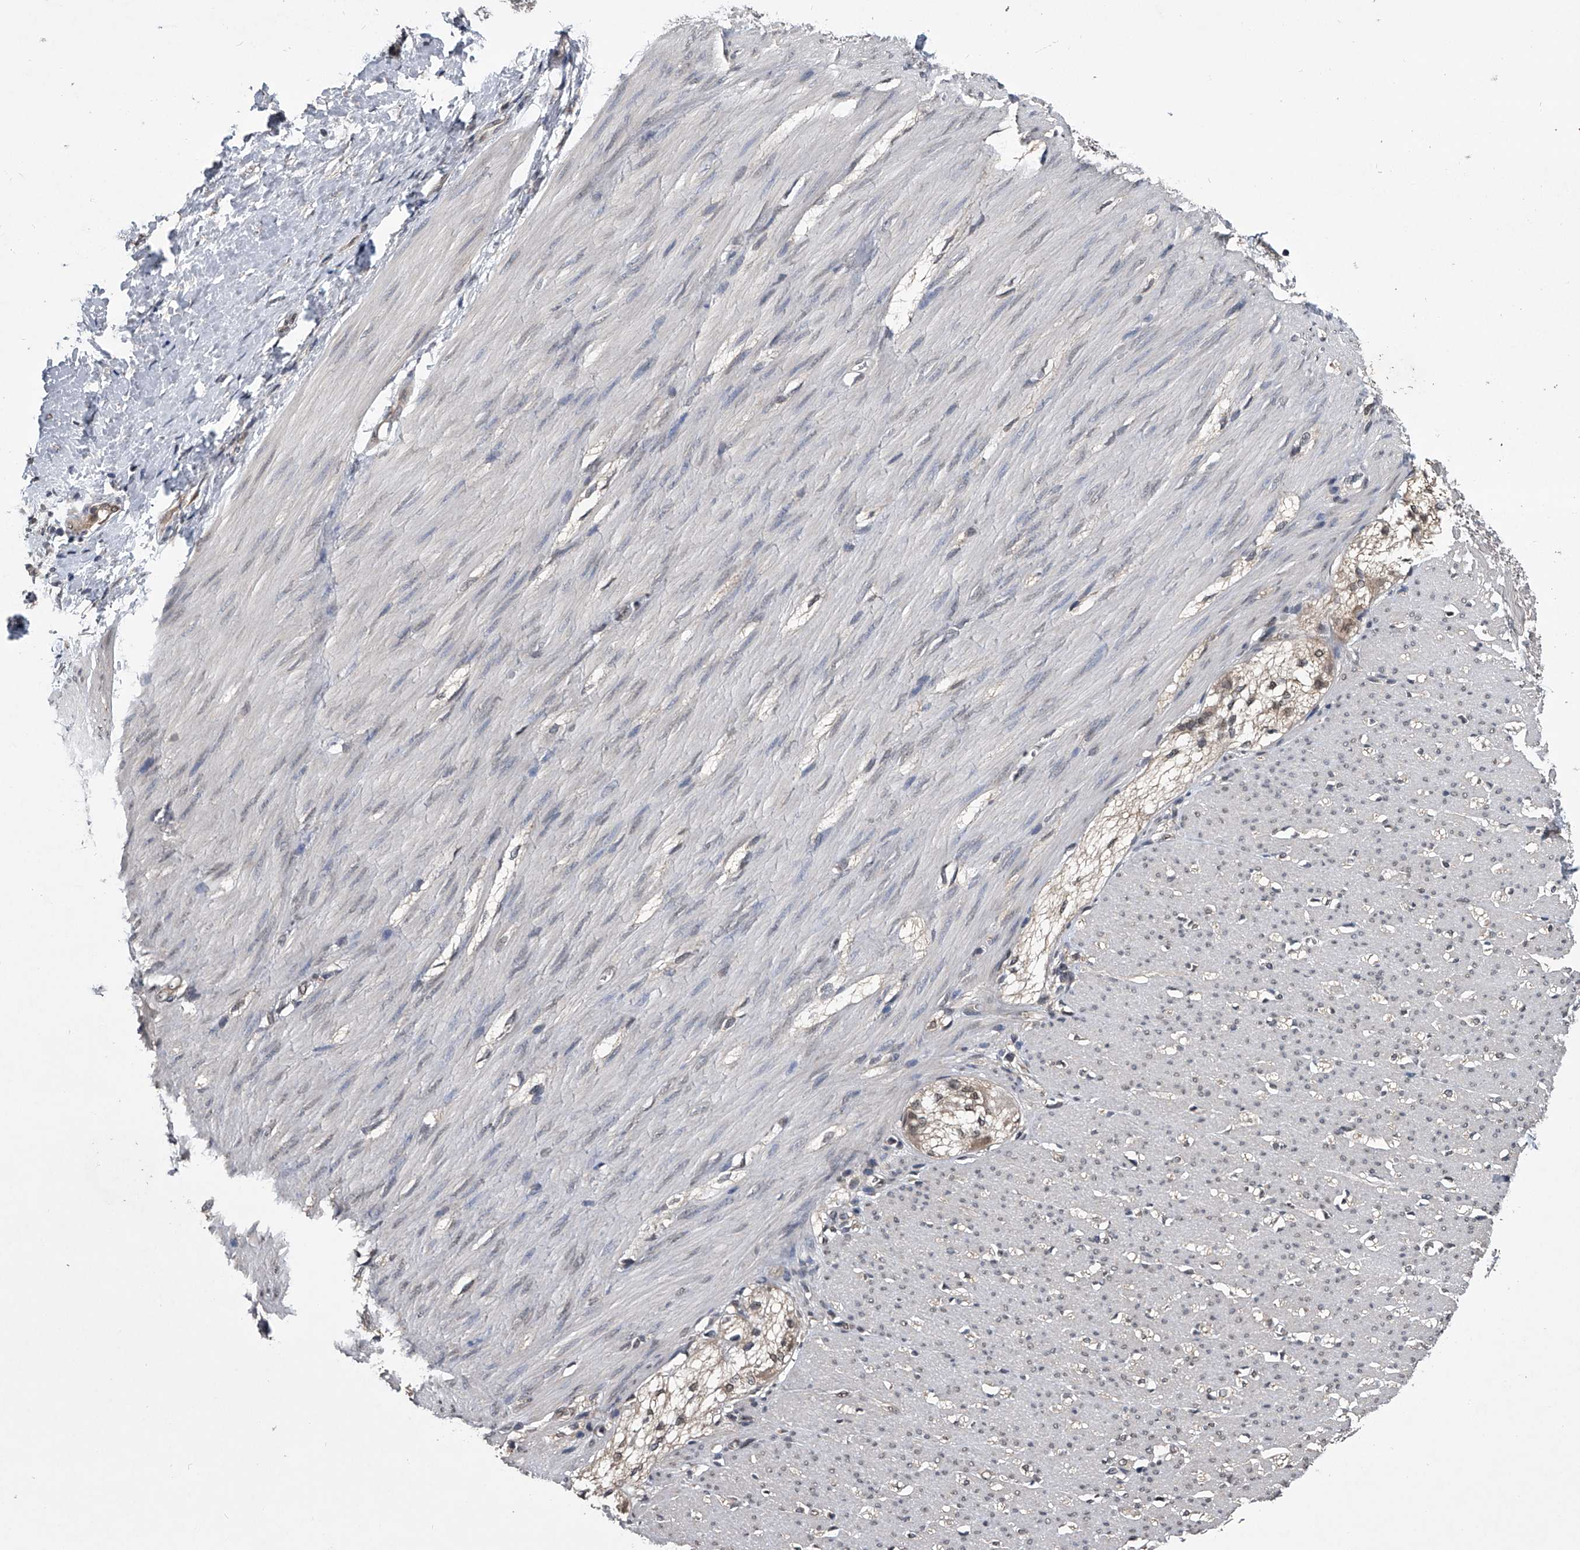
{"staining": {"intensity": "negative", "quantity": "none", "location": "none"}, "tissue": "smooth muscle", "cell_type": "Smooth muscle cells", "image_type": "normal", "snomed": [{"axis": "morphology", "description": "Normal tissue, NOS"}, {"axis": "morphology", "description": "Adenocarcinoma, NOS"}, {"axis": "topography", "description": "Colon"}, {"axis": "topography", "description": "Peripheral nerve tissue"}], "caption": "Immunohistochemistry image of benign human smooth muscle stained for a protein (brown), which exhibits no expression in smooth muscle cells. Brightfield microscopy of IHC stained with DAB (3,3'-diaminobenzidine) (brown) and hematoxylin (blue), captured at high magnification.", "gene": "TSNAX", "patient": {"sex": "male", "age": 14}}